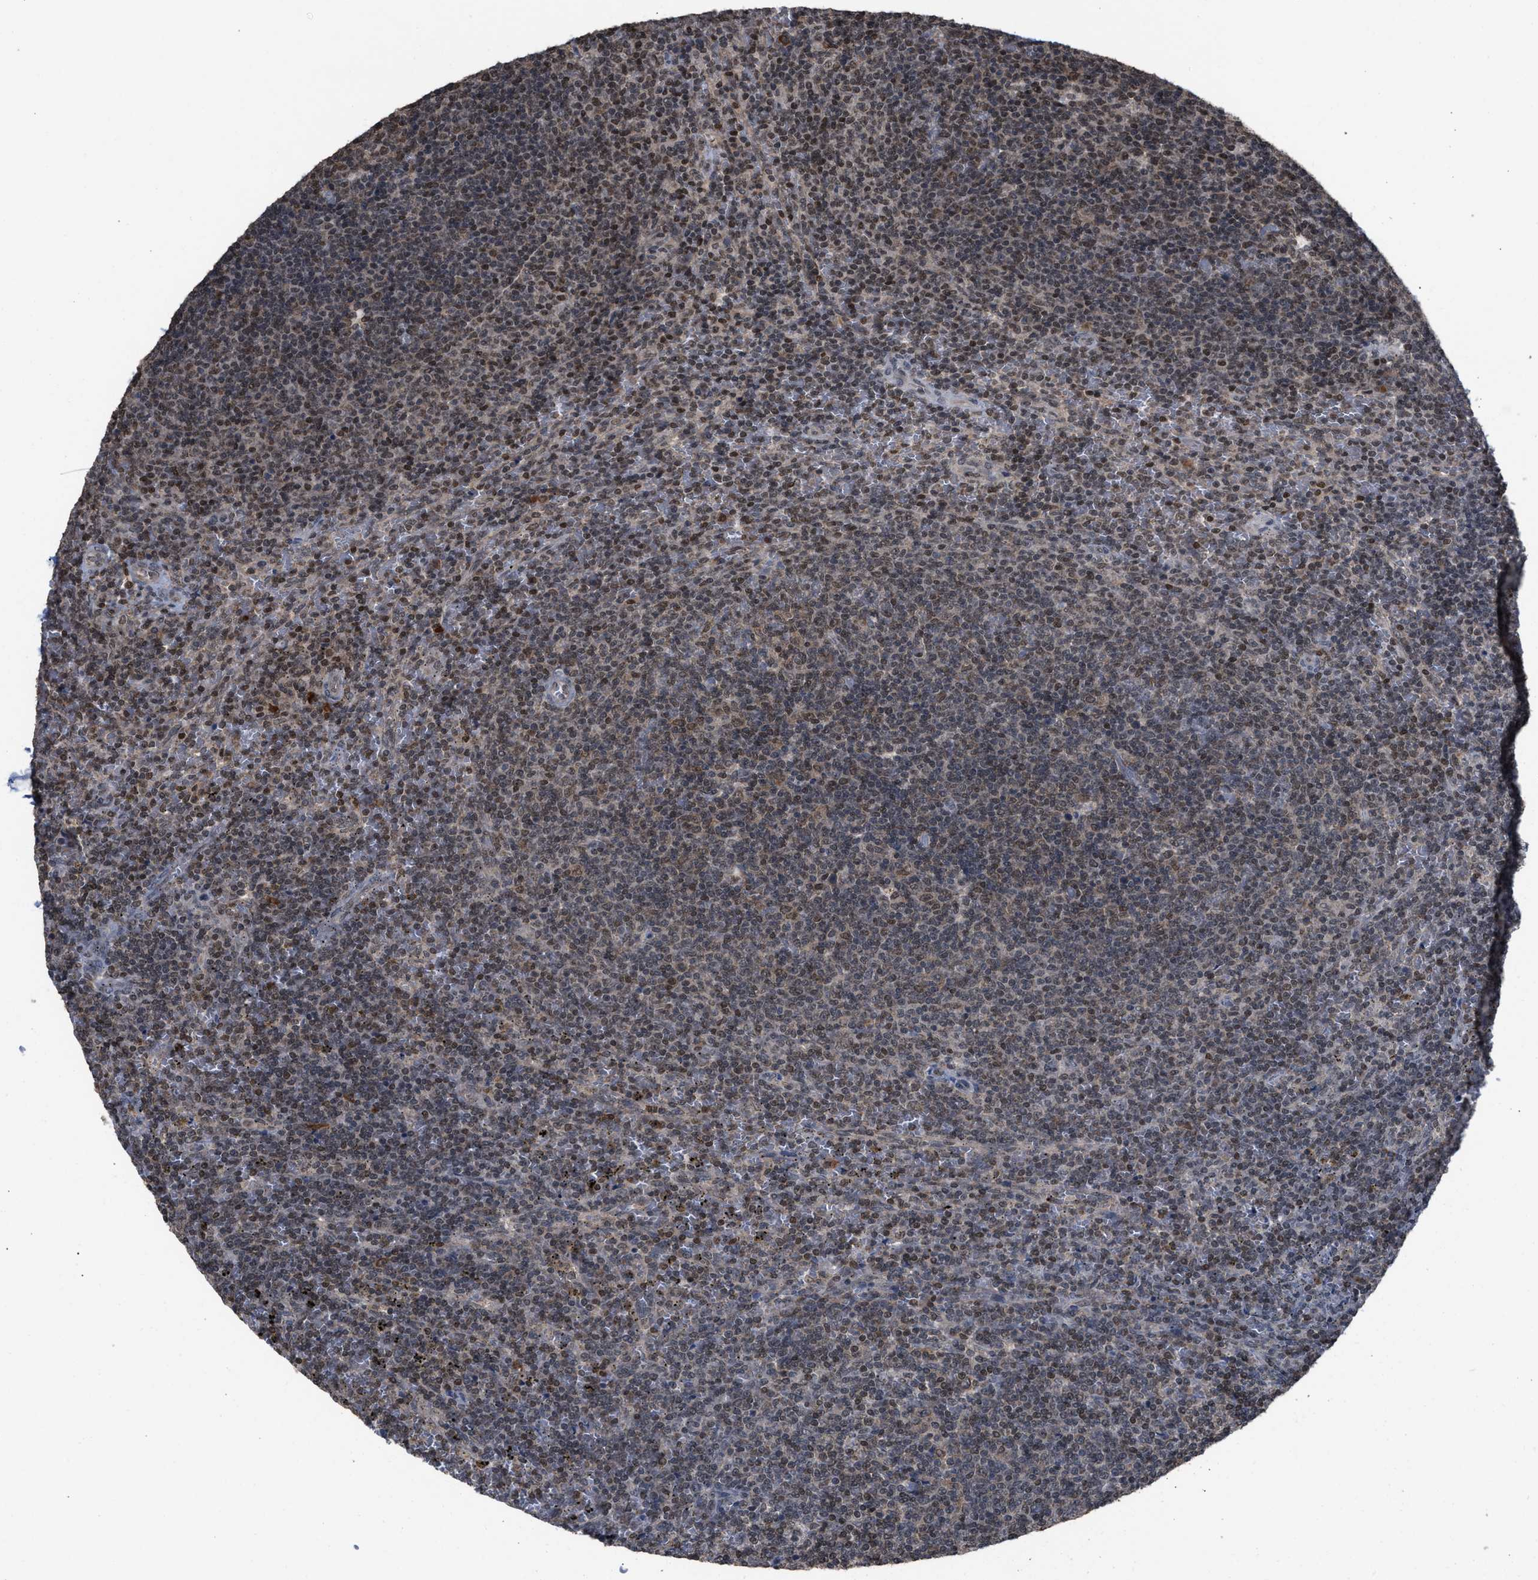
{"staining": {"intensity": "weak", "quantity": "25%-75%", "location": "nuclear"}, "tissue": "lymphoma", "cell_type": "Tumor cells", "image_type": "cancer", "snomed": [{"axis": "morphology", "description": "Malignant lymphoma, non-Hodgkin's type, Low grade"}, {"axis": "topography", "description": "Spleen"}], "caption": "Immunohistochemistry (IHC) photomicrograph of human low-grade malignant lymphoma, non-Hodgkin's type stained for a protein (brown), which reveals low levels of weak nuclear expression in approximately 25%-75% of tumor cells.", "gene": "C9orf78", "patient": {"sex": "female", "age": 19}}